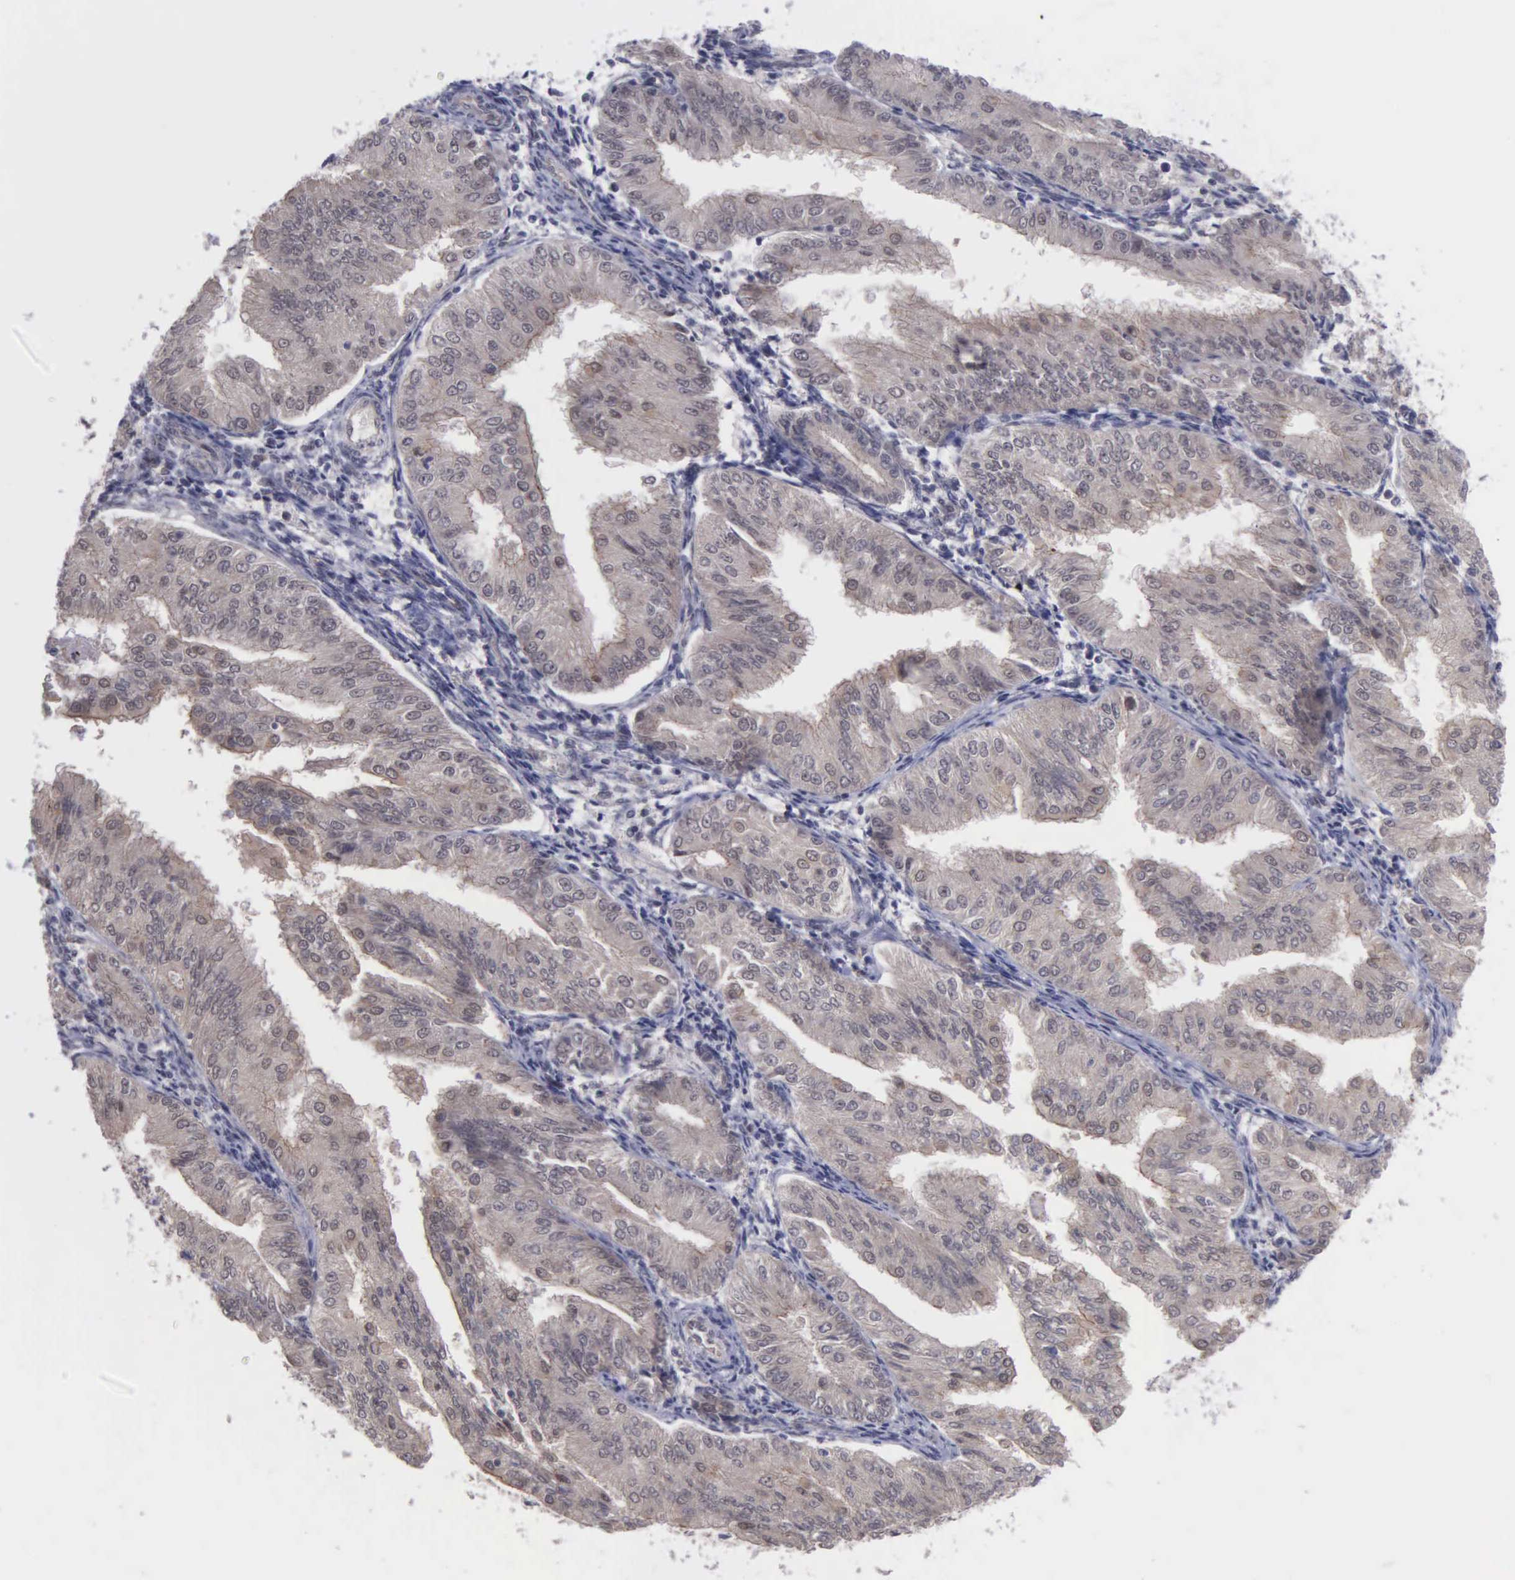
{"staining": {"intensity": "weak", "quantity": ">75%", "location": "cytoplasmic/membranous,nuclear"}, "tissue": "endometrial cancer", "cell_type": "Tumor cells", "image_type": "cancer", "snomed": [{"axis": "morphology", "description": "Adenocarcinoma, NOS"}, {"axis": "topography", "description": "Endometrium"}], "caption": "Human adenocarcinoma (endometrial) stained with a protein marker exhibits weak staining in tumor cells.", "gene": "MAP3K9", "patient": {"sex": "female", "age": 53}}